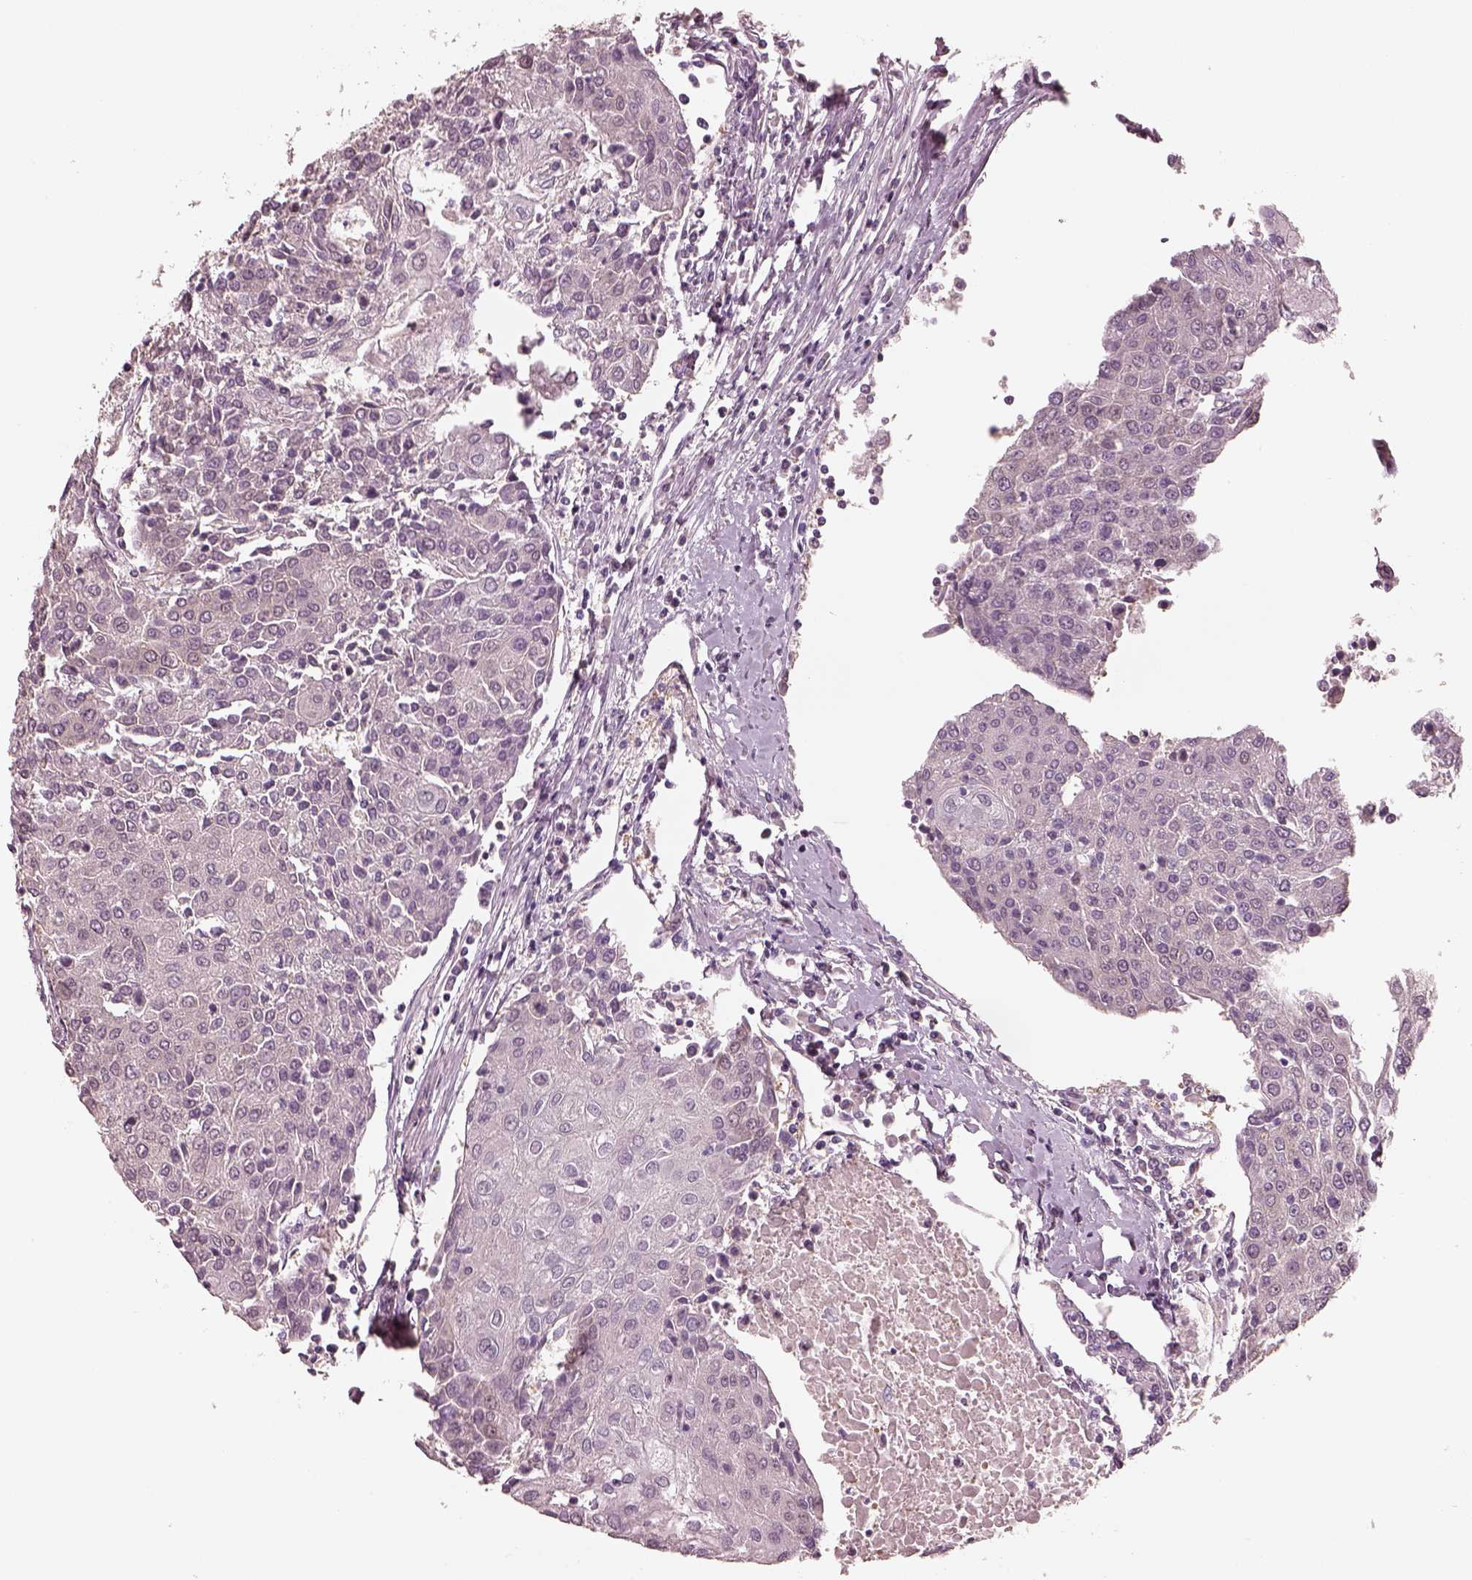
{"staining": {"intensity": "negative", "quantity": "none", "location": "none"}, "tissue": "urothelial cancer", "cell_type": "Tumor cells", "image_type": "cancer", "snomed": [{"axis": "morphology", "description": "Urothelial carcinoma, High grade"}, {"axis": "topography", "description": "Urinary bladder"}], "caption": "Tumor cells show no significant positivity in high-grade urothelial carcinoma.", "gene": "EGR4", "patient": {"sex": "female", "age": 85}}